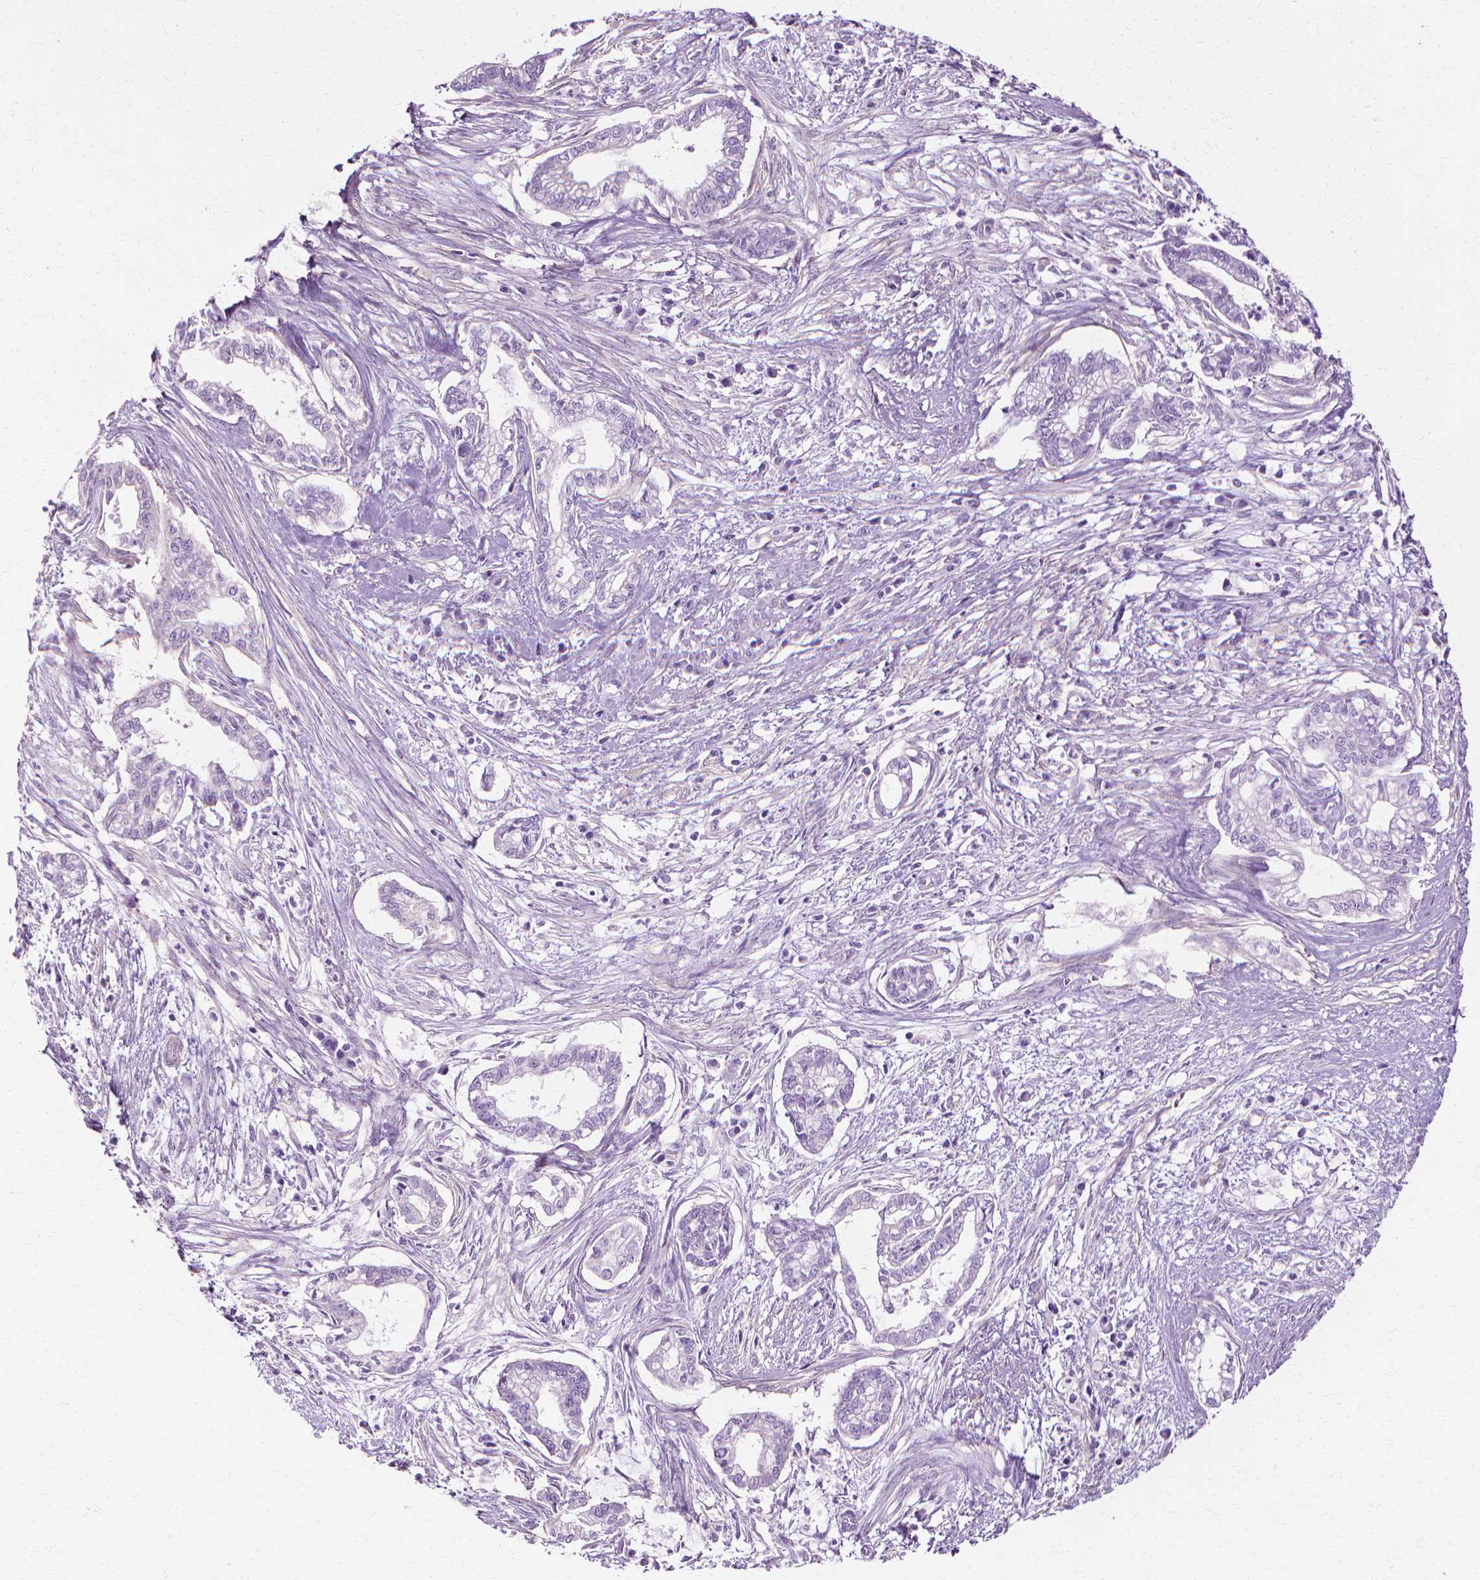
{"staining": {"intensity": "negative", "quantity": "none", "location": "none"}, "tissue": "cervical cancer", "cell_type": "Tumor cells", "image_type": "cancer", "snomed": [{"axis": "morphology", "description": "Adenocarcinoma, NOS"}, {"axis": "topography", "description": "Cervix"}], "caption": "Cervical cancer was stained to show a protein in brown. There is no significant expression in tumor cells. Brightfield microscopy of immunohistochemistry stained with DAB (brown) and hematoxylin (blue), captured at high magnification.", "gene": "CFAP157", "patient": {"sex": "female", "age": 62}}